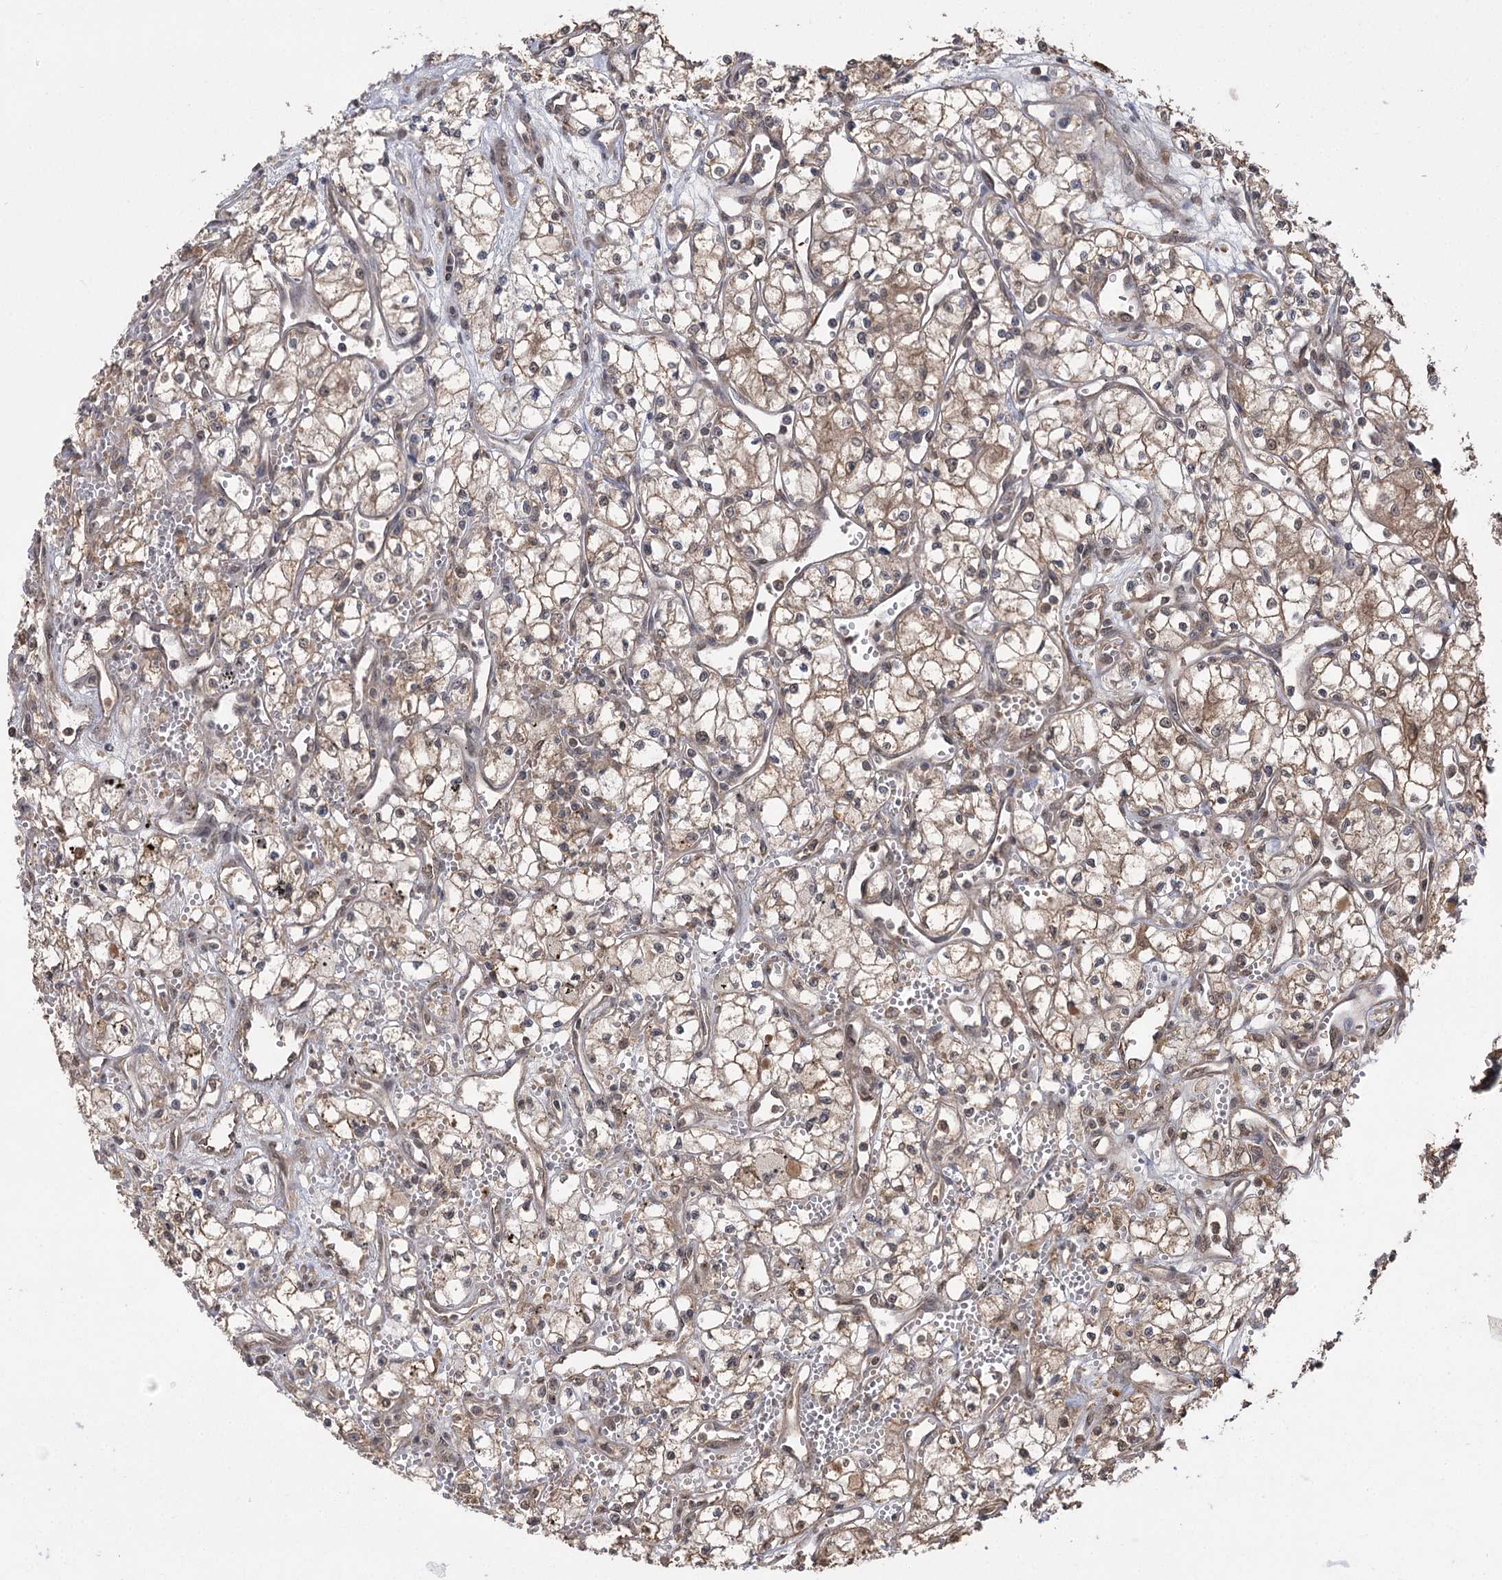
{"staining": {"intensity": "moderate", "quantity": ">75%", "location": "cytoplasmic/membranous"}, "tissue": "renal cancer", "cell_type": "Tumor cells", "image_type": "cancer", "snomed": [{"axis": "morphology", "description": "Adenocarcinoma, NOS"}, {"axis": "topography", "description": "Kidney"}], "caption": "A micrograph of renal cancer (adenocarcinoma) stained for a protein demonstrates moderate cytoplasmic/membranous brown staining in tumor cells.", "gene": "TENM2", "patient": {"sex": "male", "age": 59}}